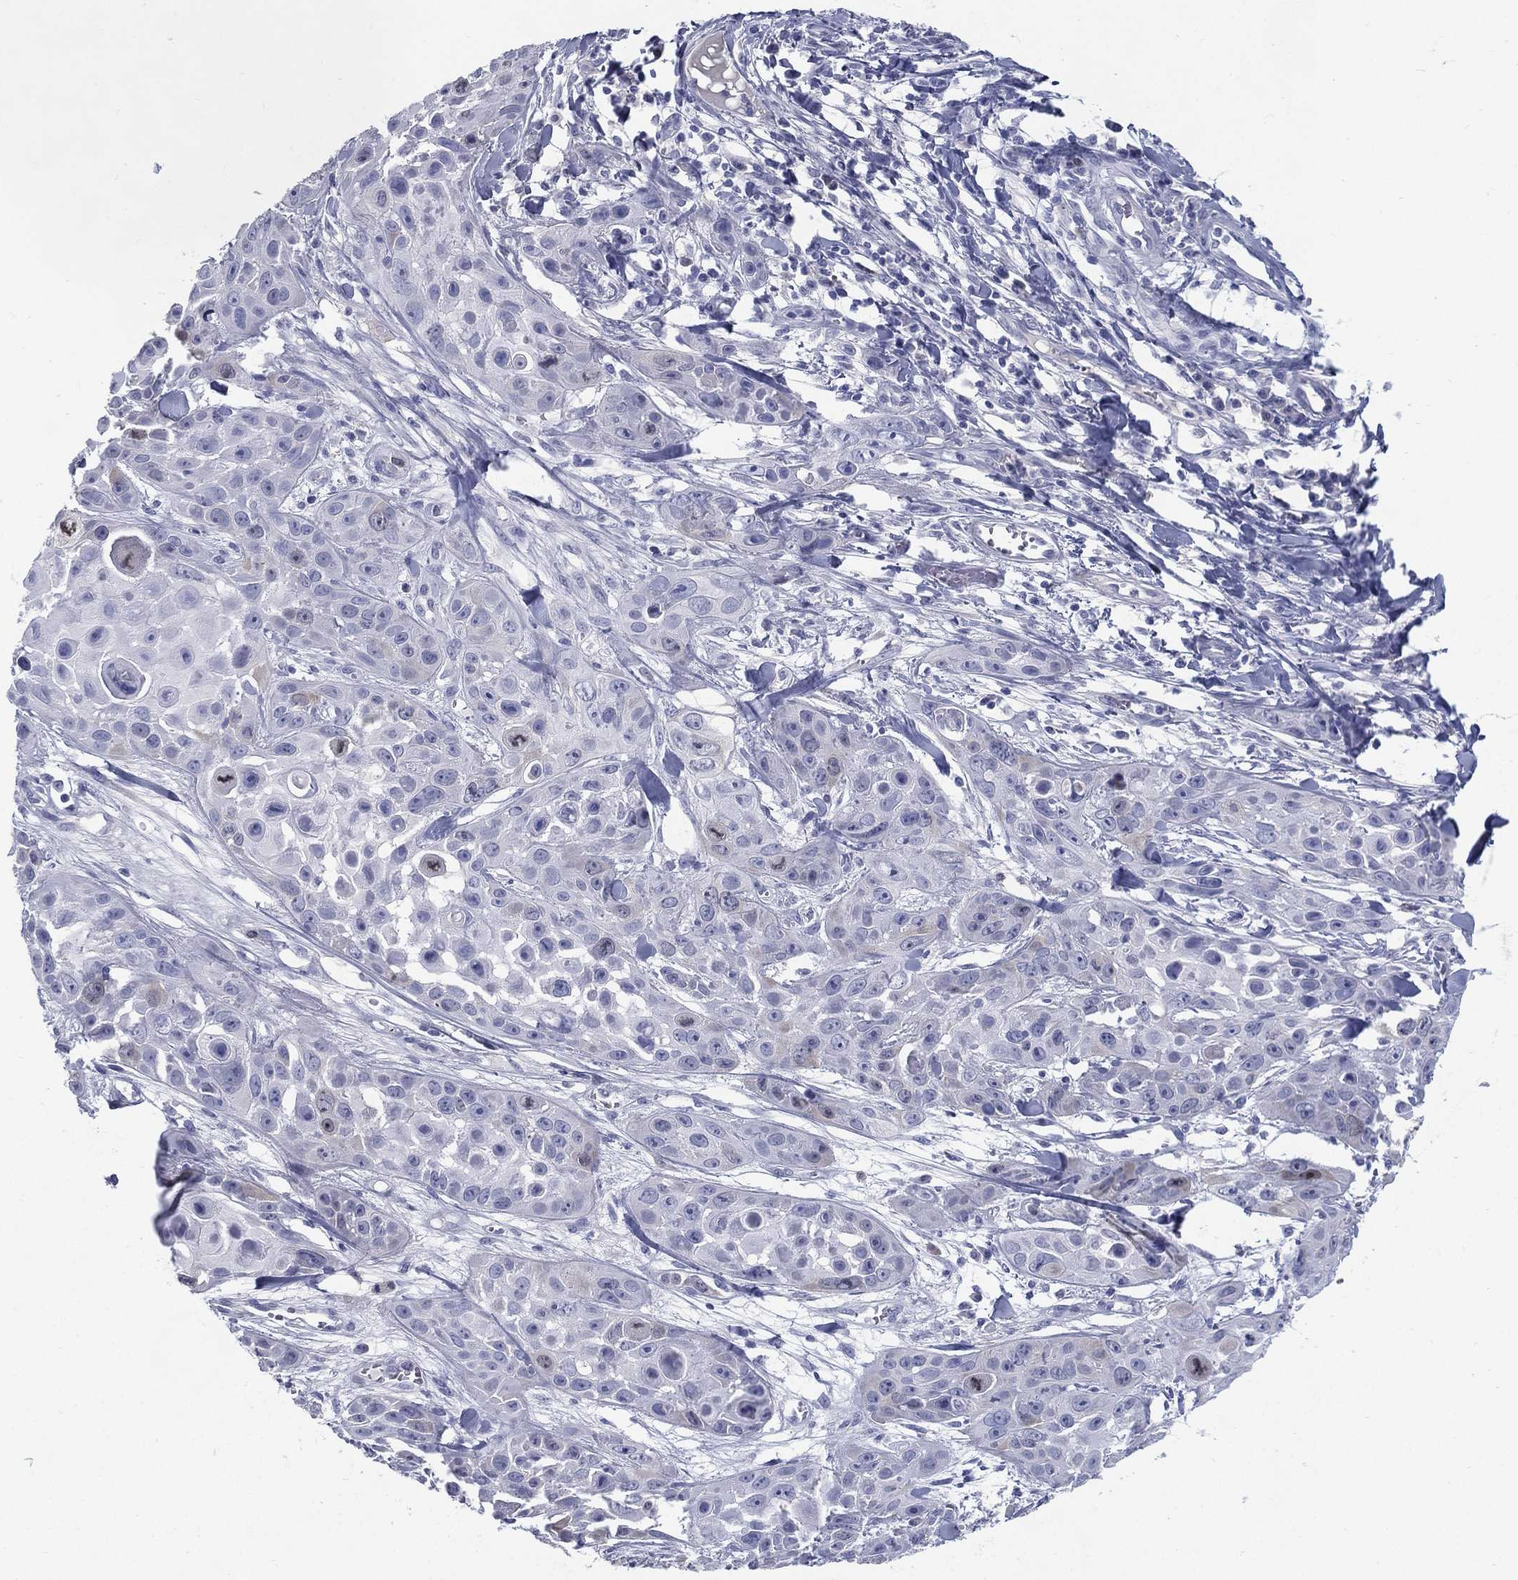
{"staining": {"intensity": "negative", "quantity": "none", "location": "none"}, "tissue": "skin cancer", "cell_type": "Tumor cells", "image_type": "cancer", "snomed": [{"axis": "morphology", "description": "Squamous cell carcinoma, NOS"}, {"axis": "topography", "description": "Skin"}, {"axis": "topography", "description": "Anal"}], "caption": "DAB (3,3'-diaminobenzidine) immunohistochemical staining of skin squamous cell carcinoma shows no significant staining in tumor cells. The staining was performed using DAB (3,3'-diaminobenzidine) to visualize the protein expression in brown, while the nuclei were stained in blue with hematoxylin (Magnification: 20x).", "gene": "KIF2C", "patient": {"sex": "female", "age": 75}}